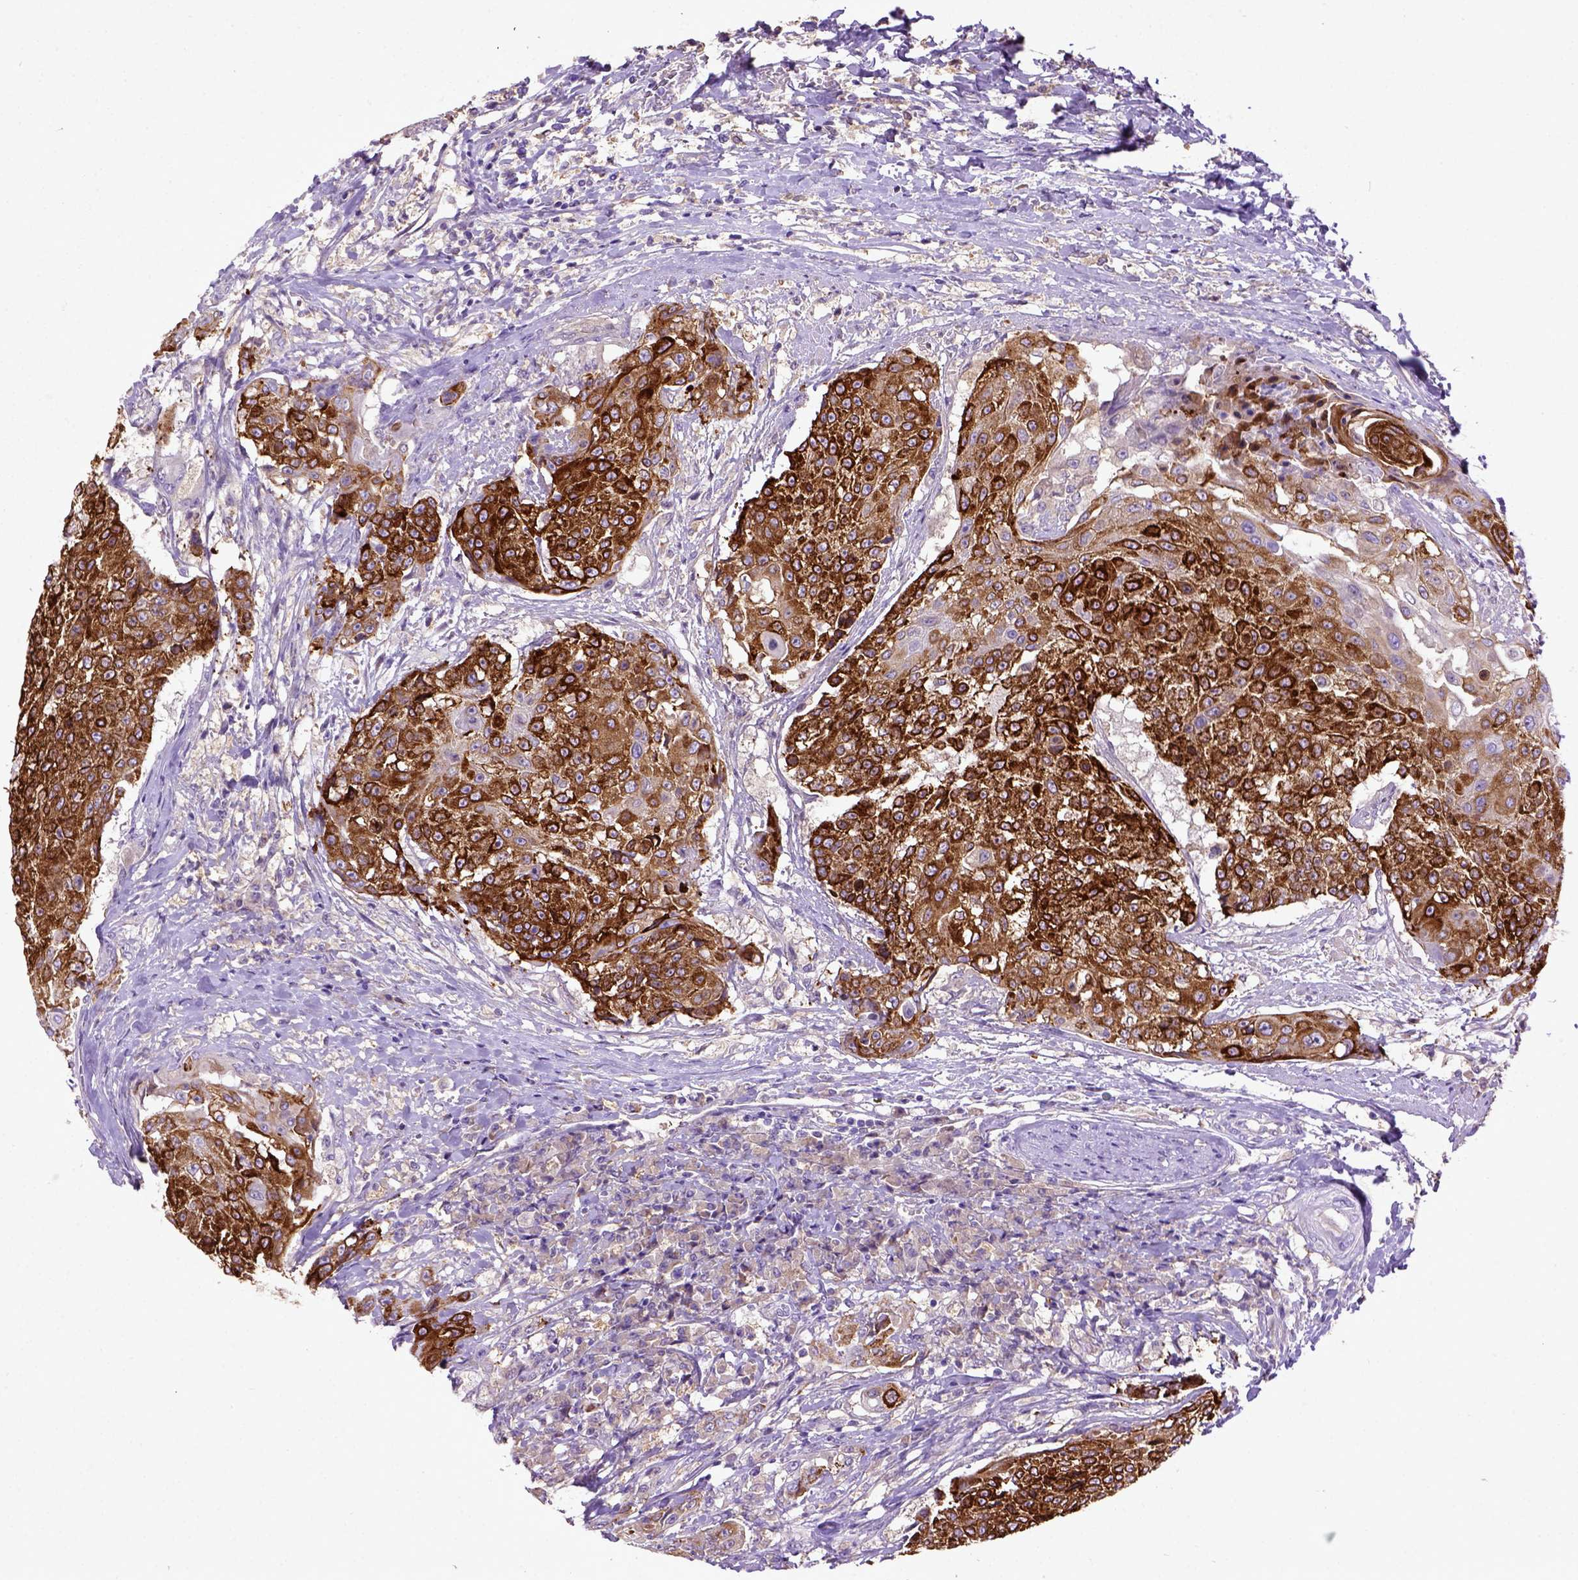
{"staining": {"intensity": "strong", "quantity": ">75%", "location": "cytoplasmic/membranous"}, "tissue": "urothelial cancer", "cell_type": "Tumor cells", "image_type": "cancer", "snomed": [{"axis": "morphology", "description": "Urothelial carcinoma, High grade"}, {"axis": "topography", "description": "Urinary bladder"}], "caption": "The histopathology image exhibits staining of urothelial cancer, revealing strong cytoplasmic/membranous protein positivity (brown color) within tumor cells.", "gene": "DEPDC1B", "patient": {"sex": "female", "age": 63}}